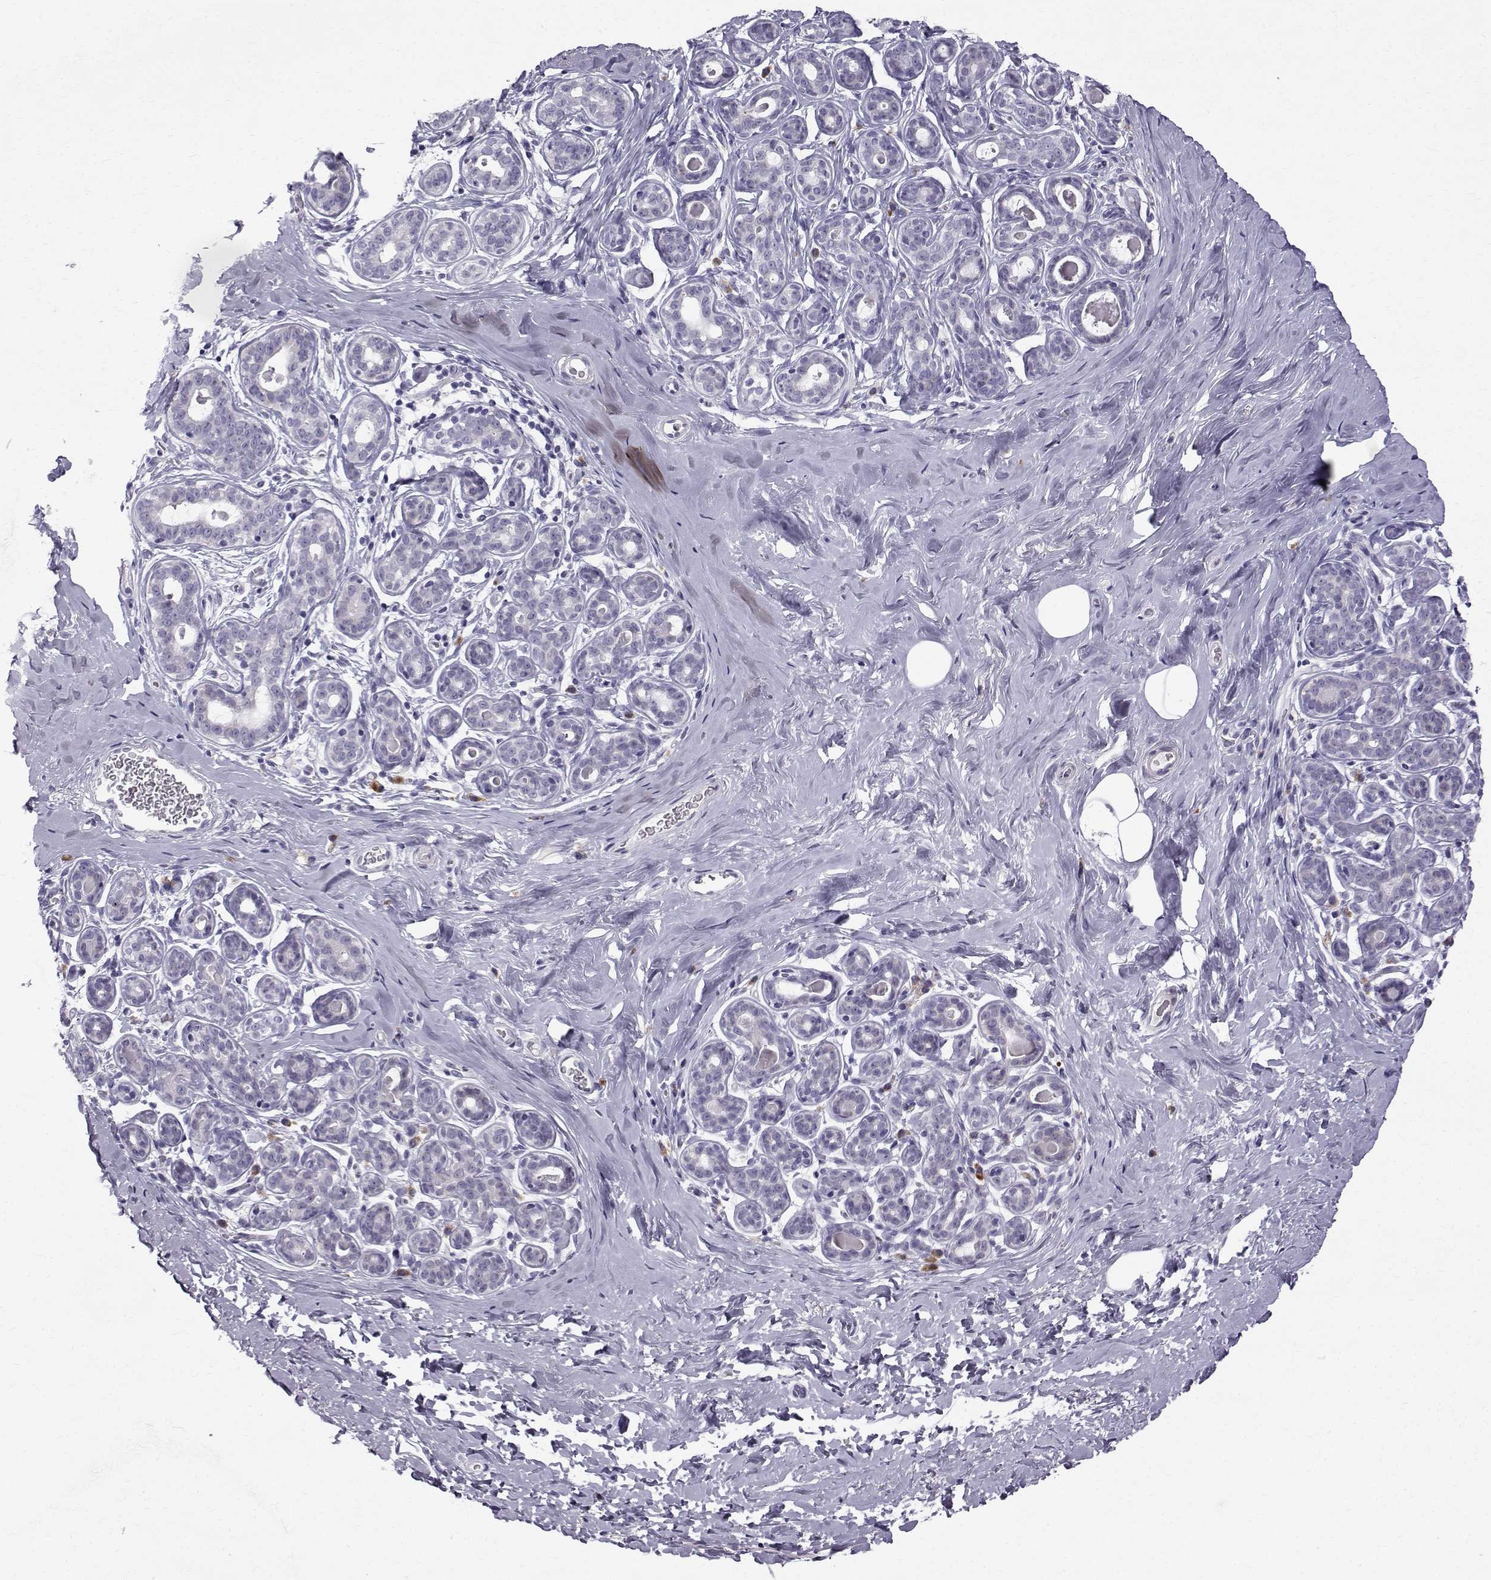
{"staining": {"intensity": "negative", "quantity": "none", "location": "none"}, "tissue": "breast", "cell_type": "Adipocytes", "image_type": "normal", "snomed": [{"axis": "morphology", "description": "Normal tissue, NOS"}, {"axis": "topography", "description": "Skin"}, {"axis": "topography", "description": "Breast"}], "caption": "This is an immunohistochemistry image of unremarkable human breast. There is no staining in adipocytes.", "gene": "ROPN1B", "patient": {"sex": "female", "age": 43}}